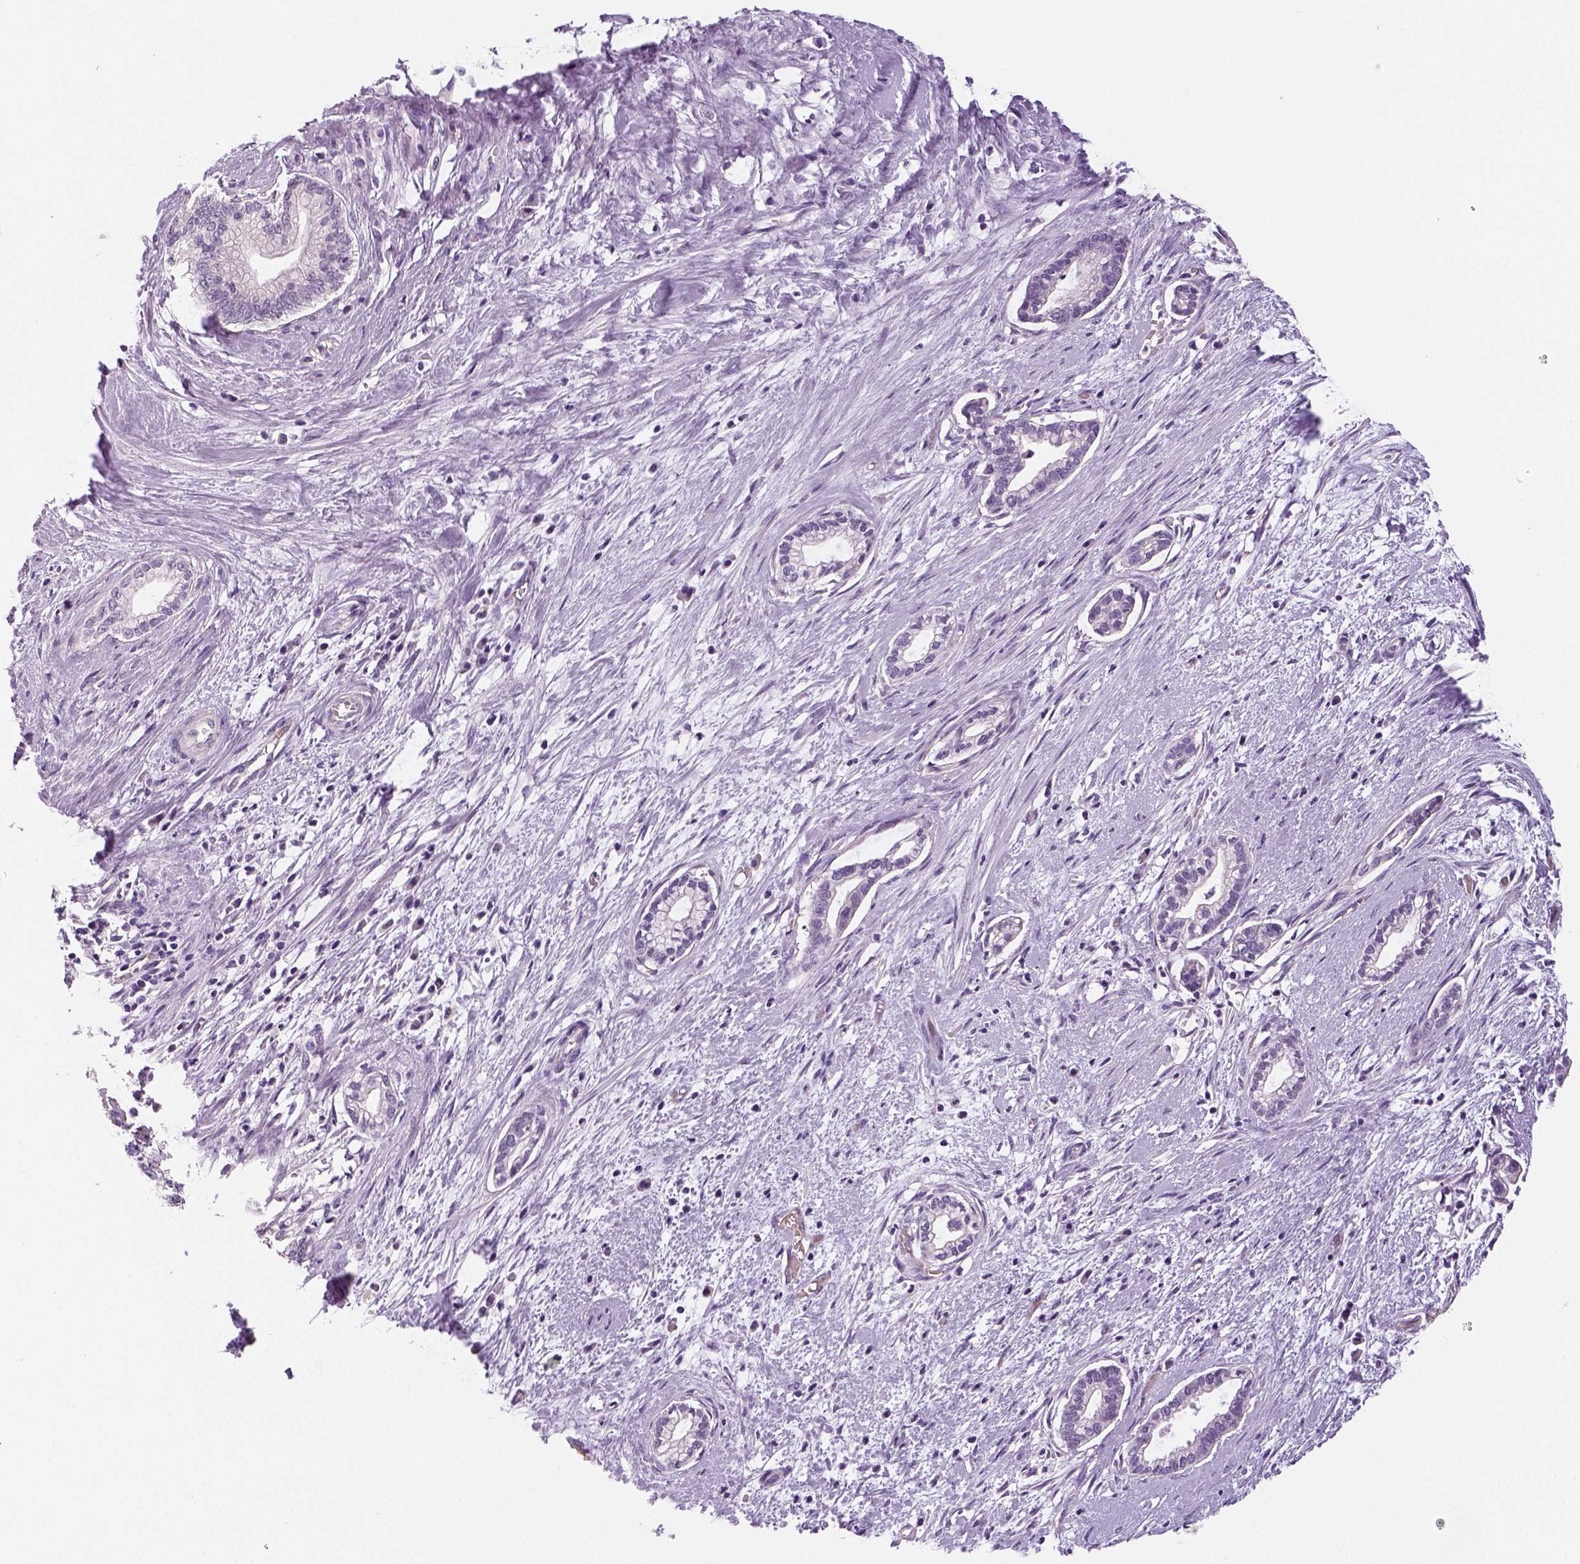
{"staining": {"intensity": "negative", "quantity": "none", "location": "none"}, "tissue": "cervical cancer", "cell_type": "Tumor cells", "image_type": "cancer", "snomed": [{"axis": "morphology", "description": "Adenocarcinoma, NOS"}, {"axis": "topography", "description": "Cervix"}], "caption": "DAB (3,3'-diaminobenzidine) immunohistochemical staining of human cervical cancer demonstrates no significant positivity in tumor cells. Nuclei are stained in blue.", "gene": "TSPAN7", "patient": {"sex": "female", "age": 62}}